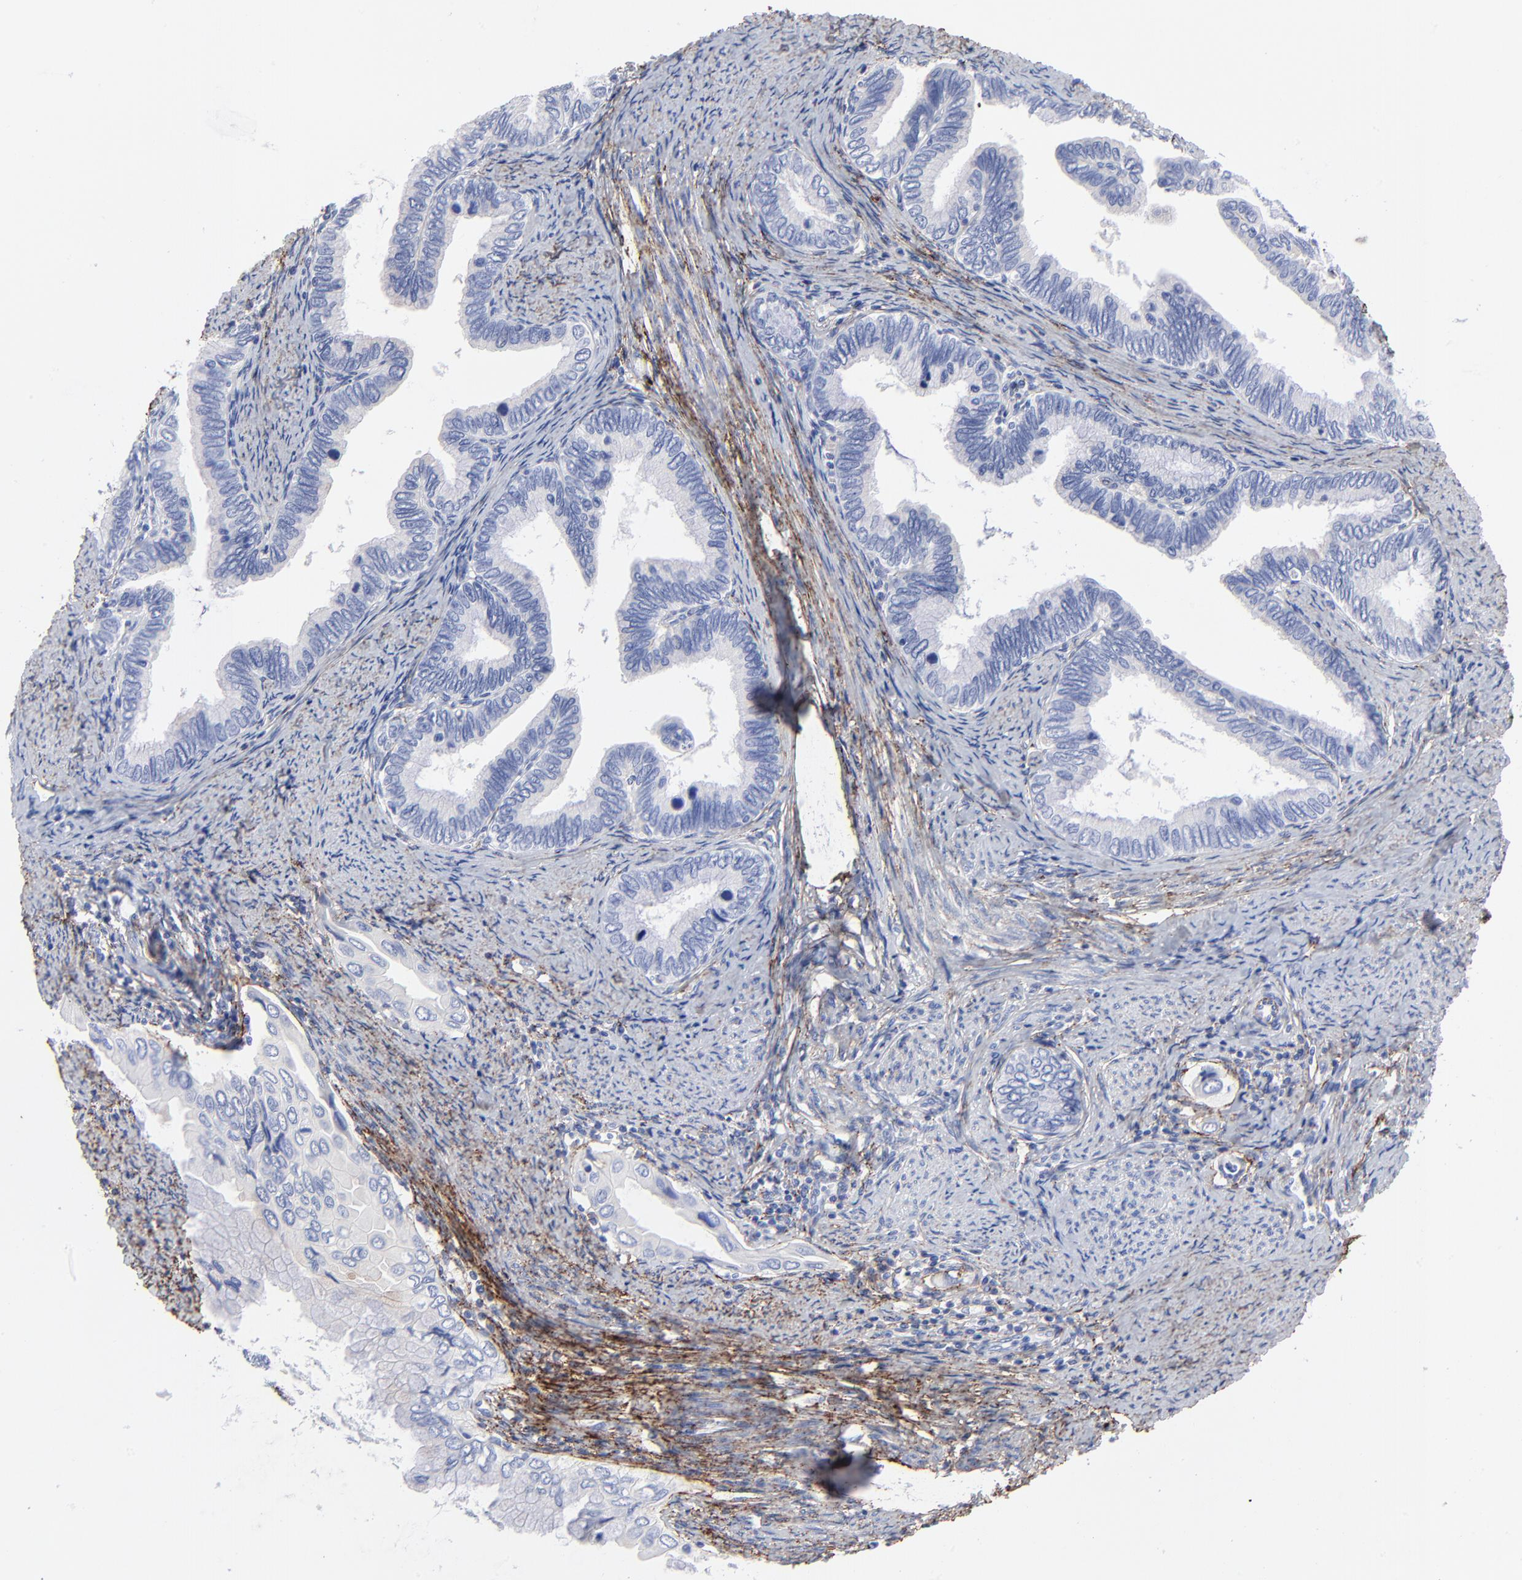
{"staining": {"intensity": "negative", "quantity": "none", "location": "none"}, "tissue": "cervical cancer", "cell_type": "Tumor cells", "image_type": "cancer", "snomed": [{"axis": "morphology", "description": "Adenocarcinoma, NOS"}, {"axis": "topography", "description": "Cervix"}], "caption": "Immunohistochemical staining of cervical cancer (adenocarcinoma) exhibits no significant staining in tumor cells.", "gene": "FBLN2", "patient": {"sex": "female", "age": 49}}